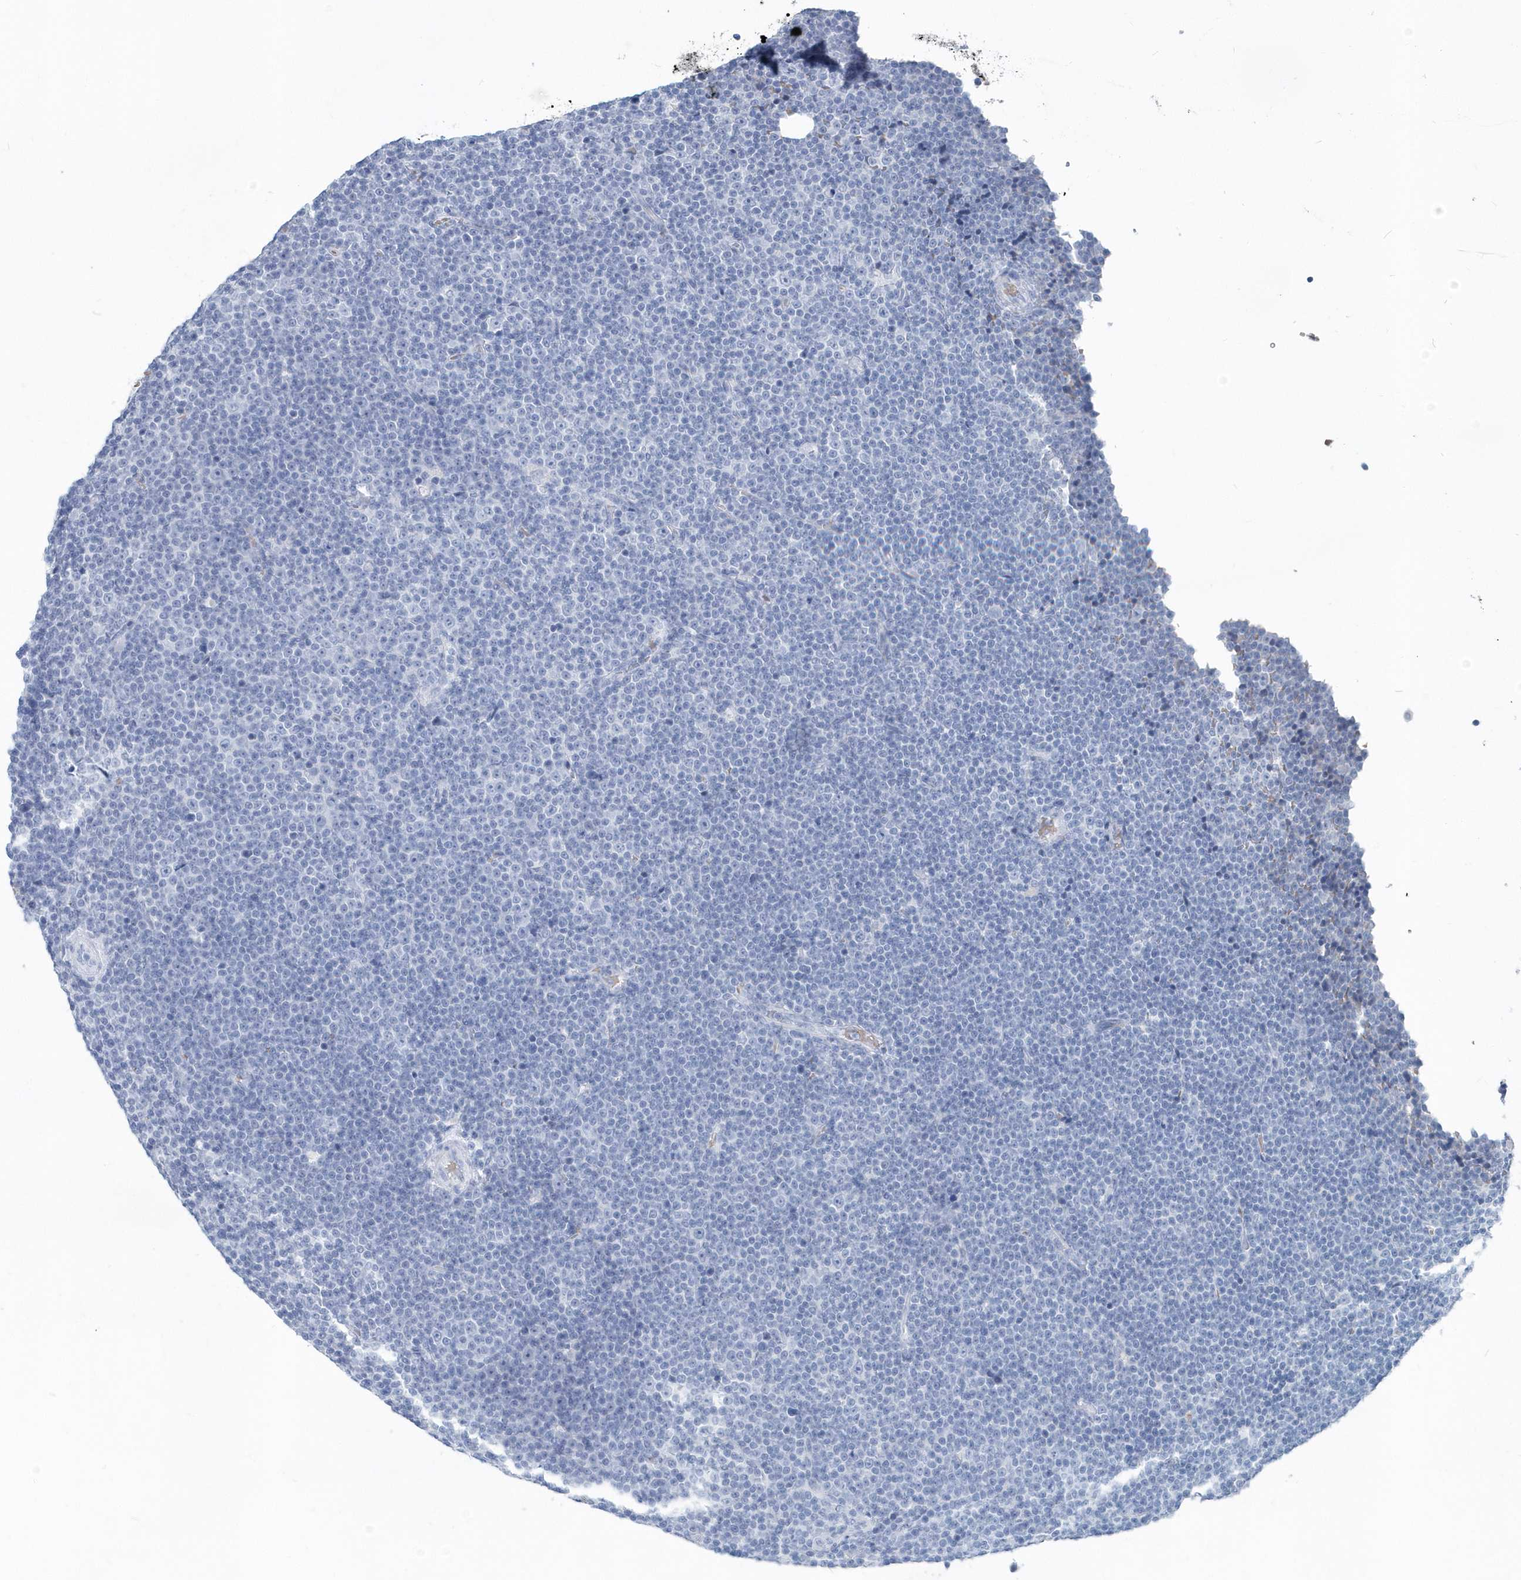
{"staining": {"intensity": "negative", "quantity": "none", "location": "none"}, "tissue": "lymphoma", "cell_type": "Tumor cells", "image_type": "cancer", "snomed": [{"axis": "morphology", "description": "Malignant lymphoma, non-Hodgkin's type, Low grade"}, {"axis": "topography", "description": "Lymph node"}], "caption": "DAB (3,3'-diaminobenzidine) immunohistochemical staining of human low-grade malignant lymphoma, non-Hodgkin's type shows no significant expression in tumor cells.", "gene": "HBA2", "patient": {"sex": "female", "age": 67}}